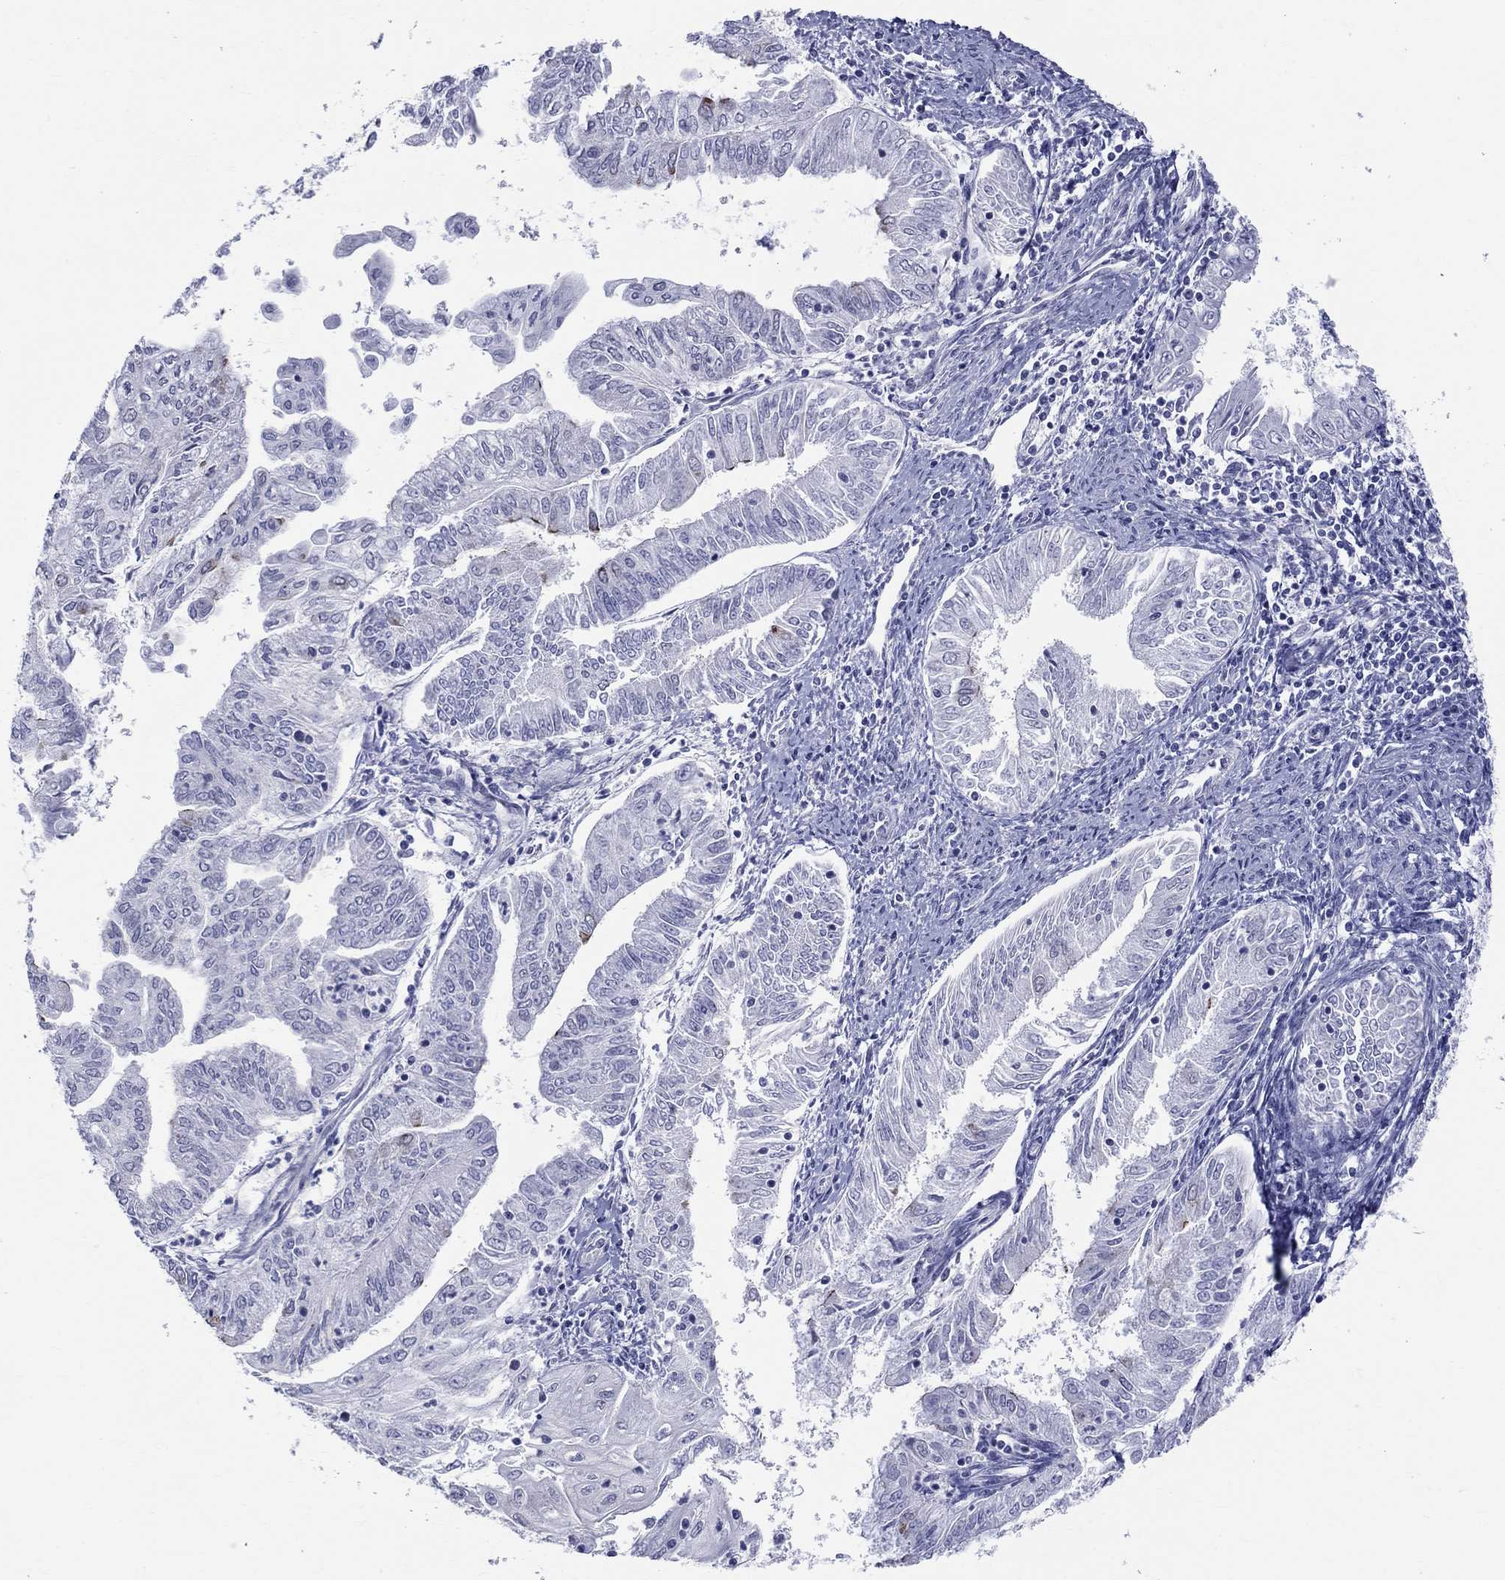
{"staining": {"intensity": "negative", "quantity": "none", "location": "none"}, "tissue": "endometrial cancer", "cell_type": "Tumor cells", "image_type": "cancer", "snomed": [{"axis": "morphology", "description": "Adenocarcinoma, NOS"}, {"axis": "topography", "description": "Endometrium"}], "caption": "IHC micrograph of neoplastic tissue: adenocarcinoma (endometrial) stained with DAB displays no significant protein positivity in tumor cells.", "gene": "CEP43", "patient": {"sex": "female", "age": 56}}